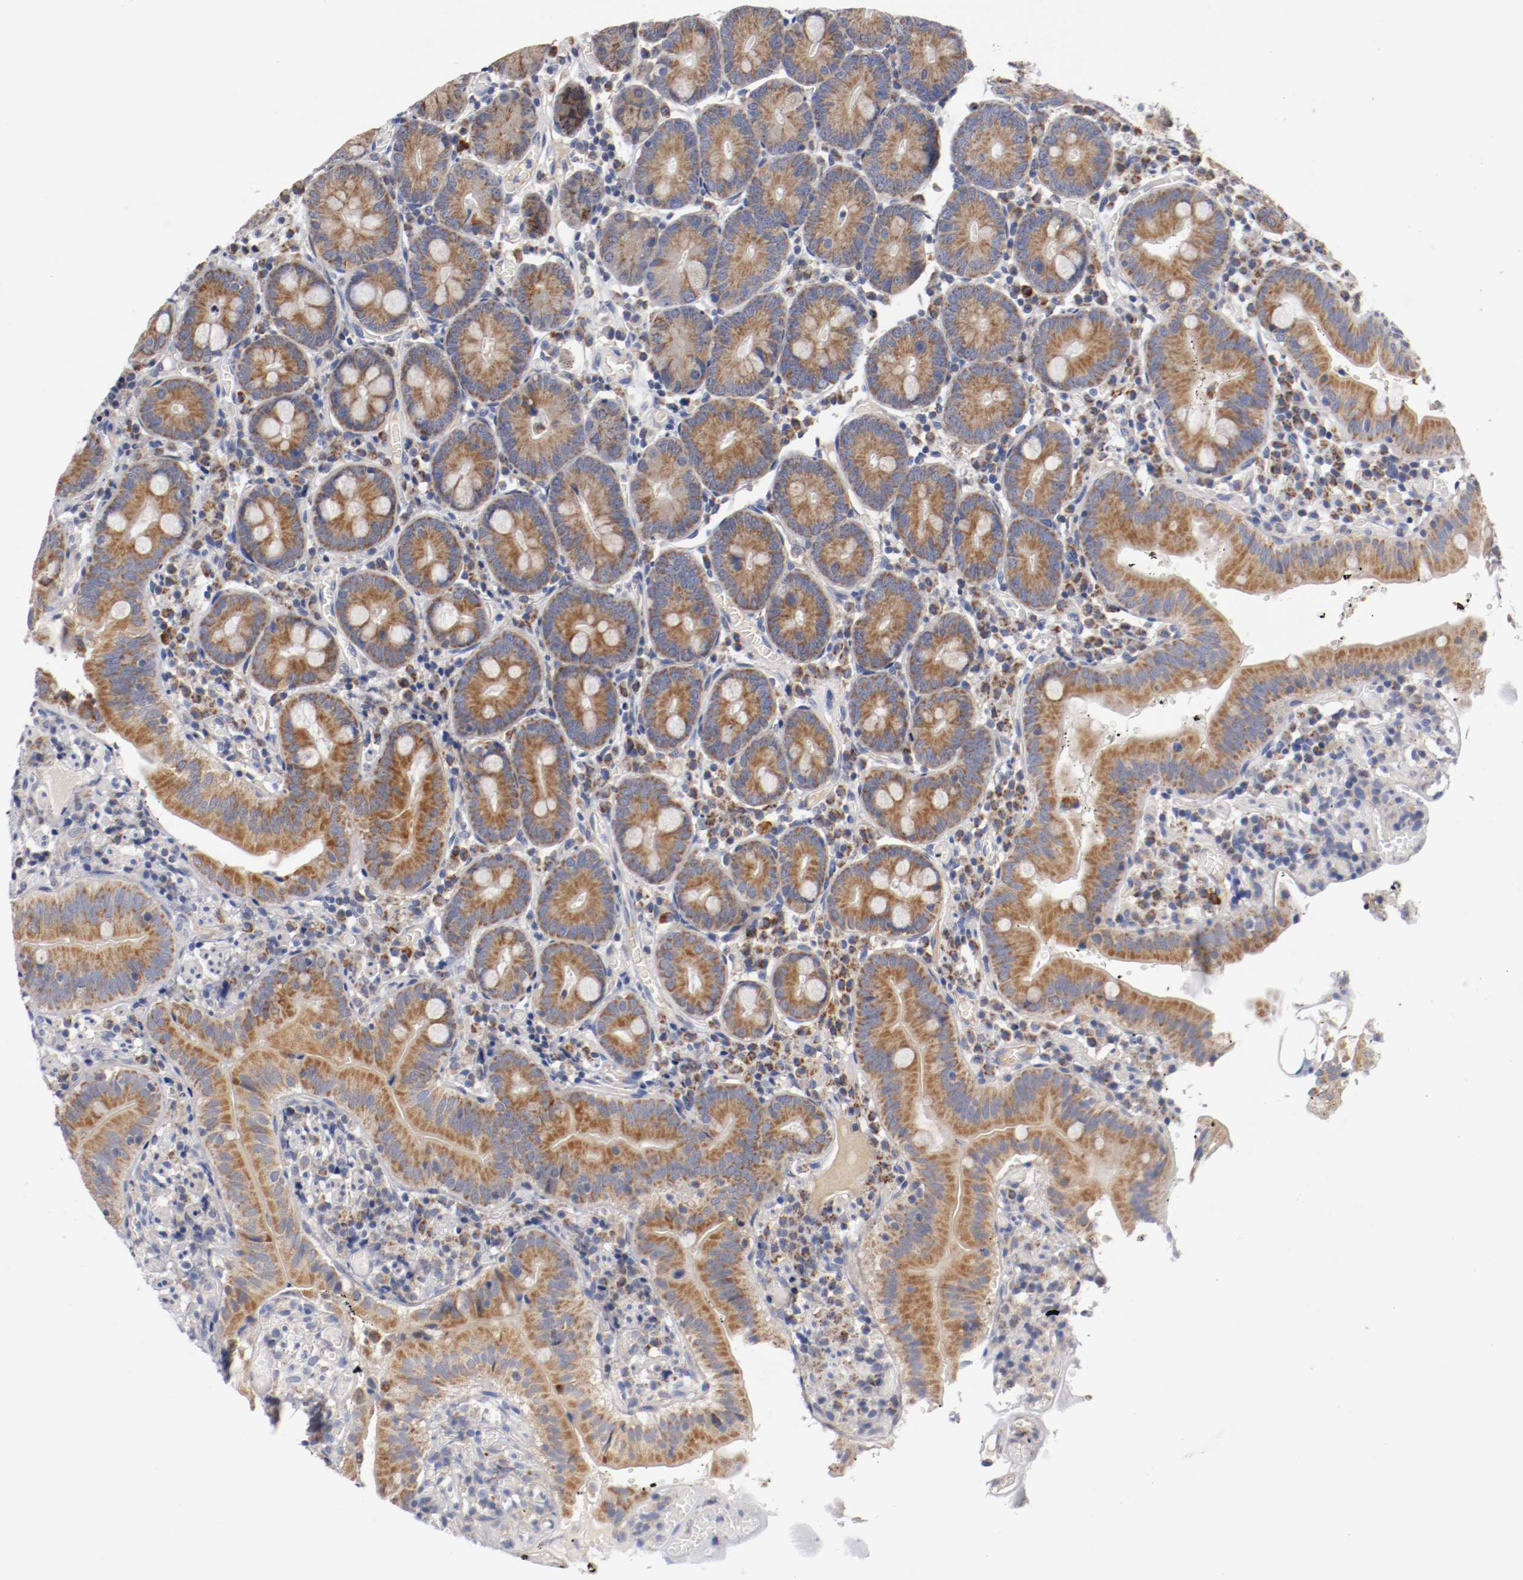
{"staining": {"intensity": "strong", "quantity": ">75%", "location": "cytoplasmic/membranous"}, "tissue": "small intestine", "cell_type": "Glandular cells", "image_type": "normal", "snomed": [{"axis": "morphology", "description": "Normal tissue, NOS"}, {"axis": "topography", "description": "Small intestine"}], "caption": "Protein expression analysis of normal small intestine demonstrates strong cytoplasmic/membranous expression in approximately >75% of glandular cells.", "gene": "PCSK6", "patient": {"sex": "male", "age": 71}}